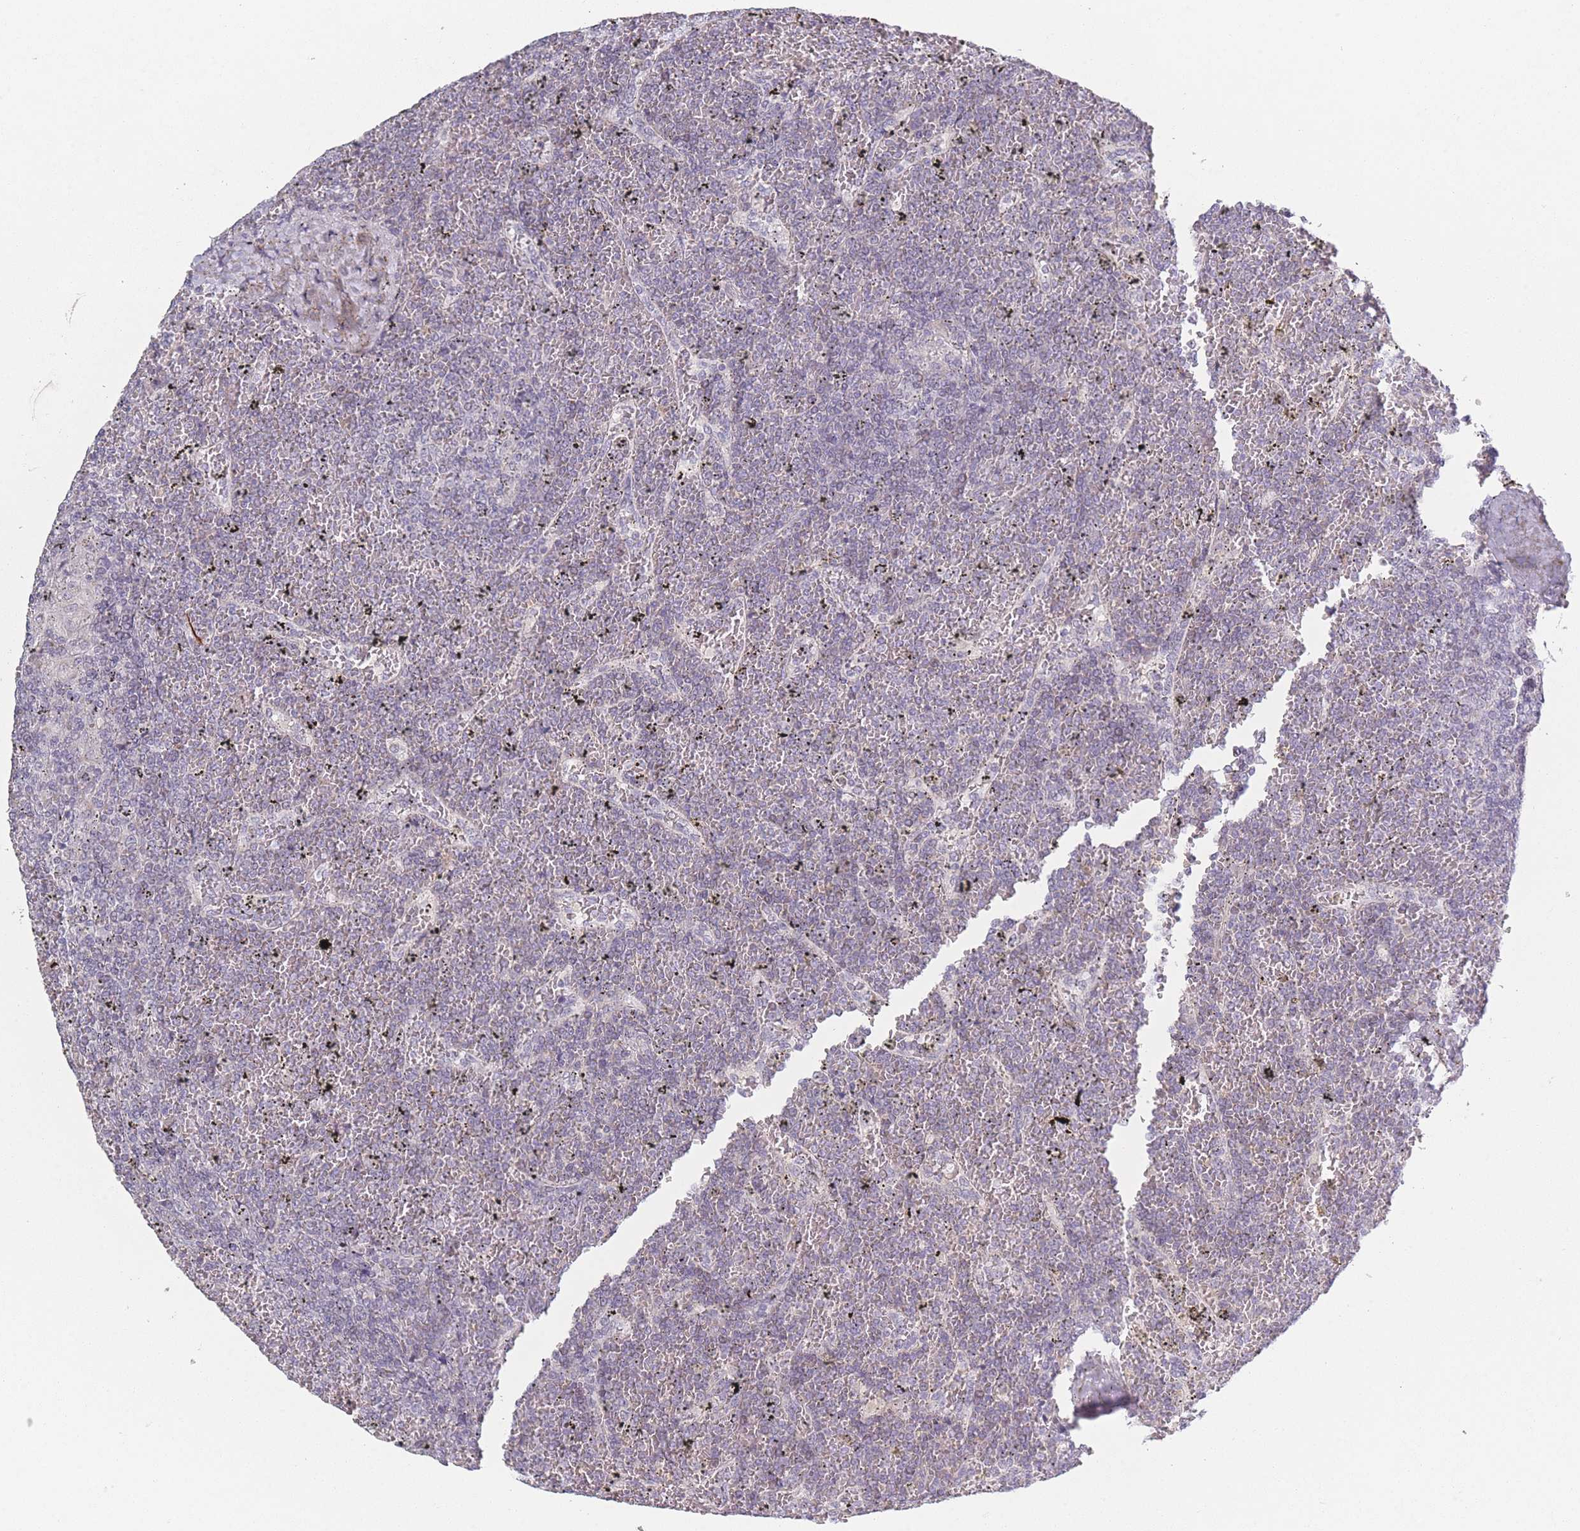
{"staining": {"intensity": "negative", "quantity": "none", "location": "none"}, "tissue": "lymphoma", "cell_type": "Tumor cells", "image_type": "cancer", "snomed": [{"axis": "morphology", "description": "Malignant lymphoma, non-Hodgkin's type, Low grade"}, {"axis": "topography", "description": "Spleen"}], "caption": "Protein analysis of malignant lymphoma, non-Hodgkin's type (low-grade) shows no significant staining in tumor cells. (Stains: DAB immunohistochemistry with hematoxylin counter stain, Microscopy: brightfield microscopy at high magnification).", "gene": "RASL10B", "patient": {"sex": "female", "age": 19}}